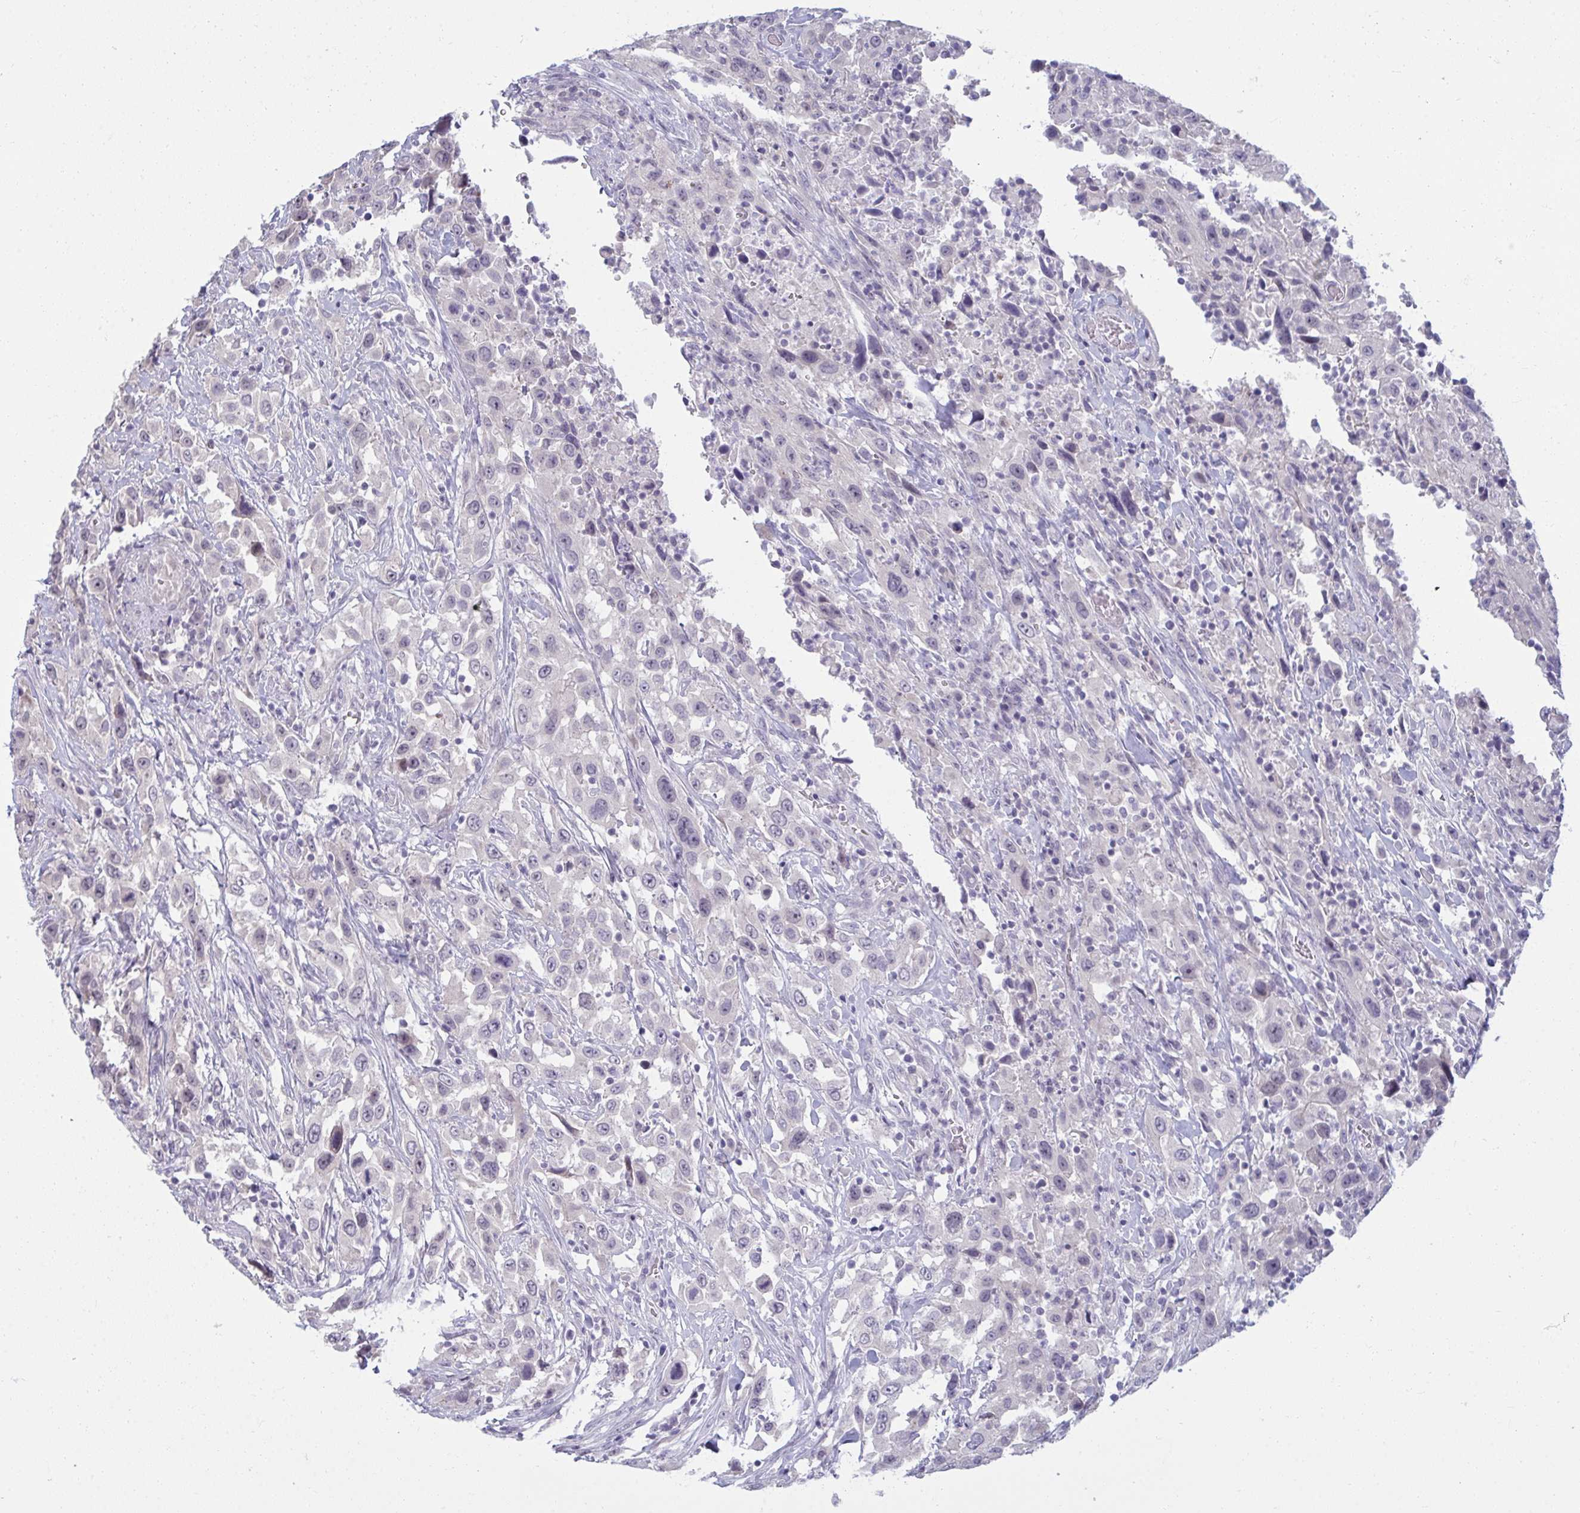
{"staining": {"intensity": "negative", "quantity": "none", "location": "none"}, "tissue": "urothelial cancer", "cell_type": "Tumor cells", "image_type": "cancer", "snomed": [{"axis": "morphology", "description": "Urothelial carcinoma, High grade"}, {"axis": "topography", "description": "Urinary bladder"}], "caption": "IHC image of neoplastic tissue: urothelial carcinoma (high-grade) stained with DAB (3,3'-diaminobenzidine) exhibits no significant protein staining in tumor cells.", "gene": "RNASEH1", "patient": {"sex": "male", "age": 61}}